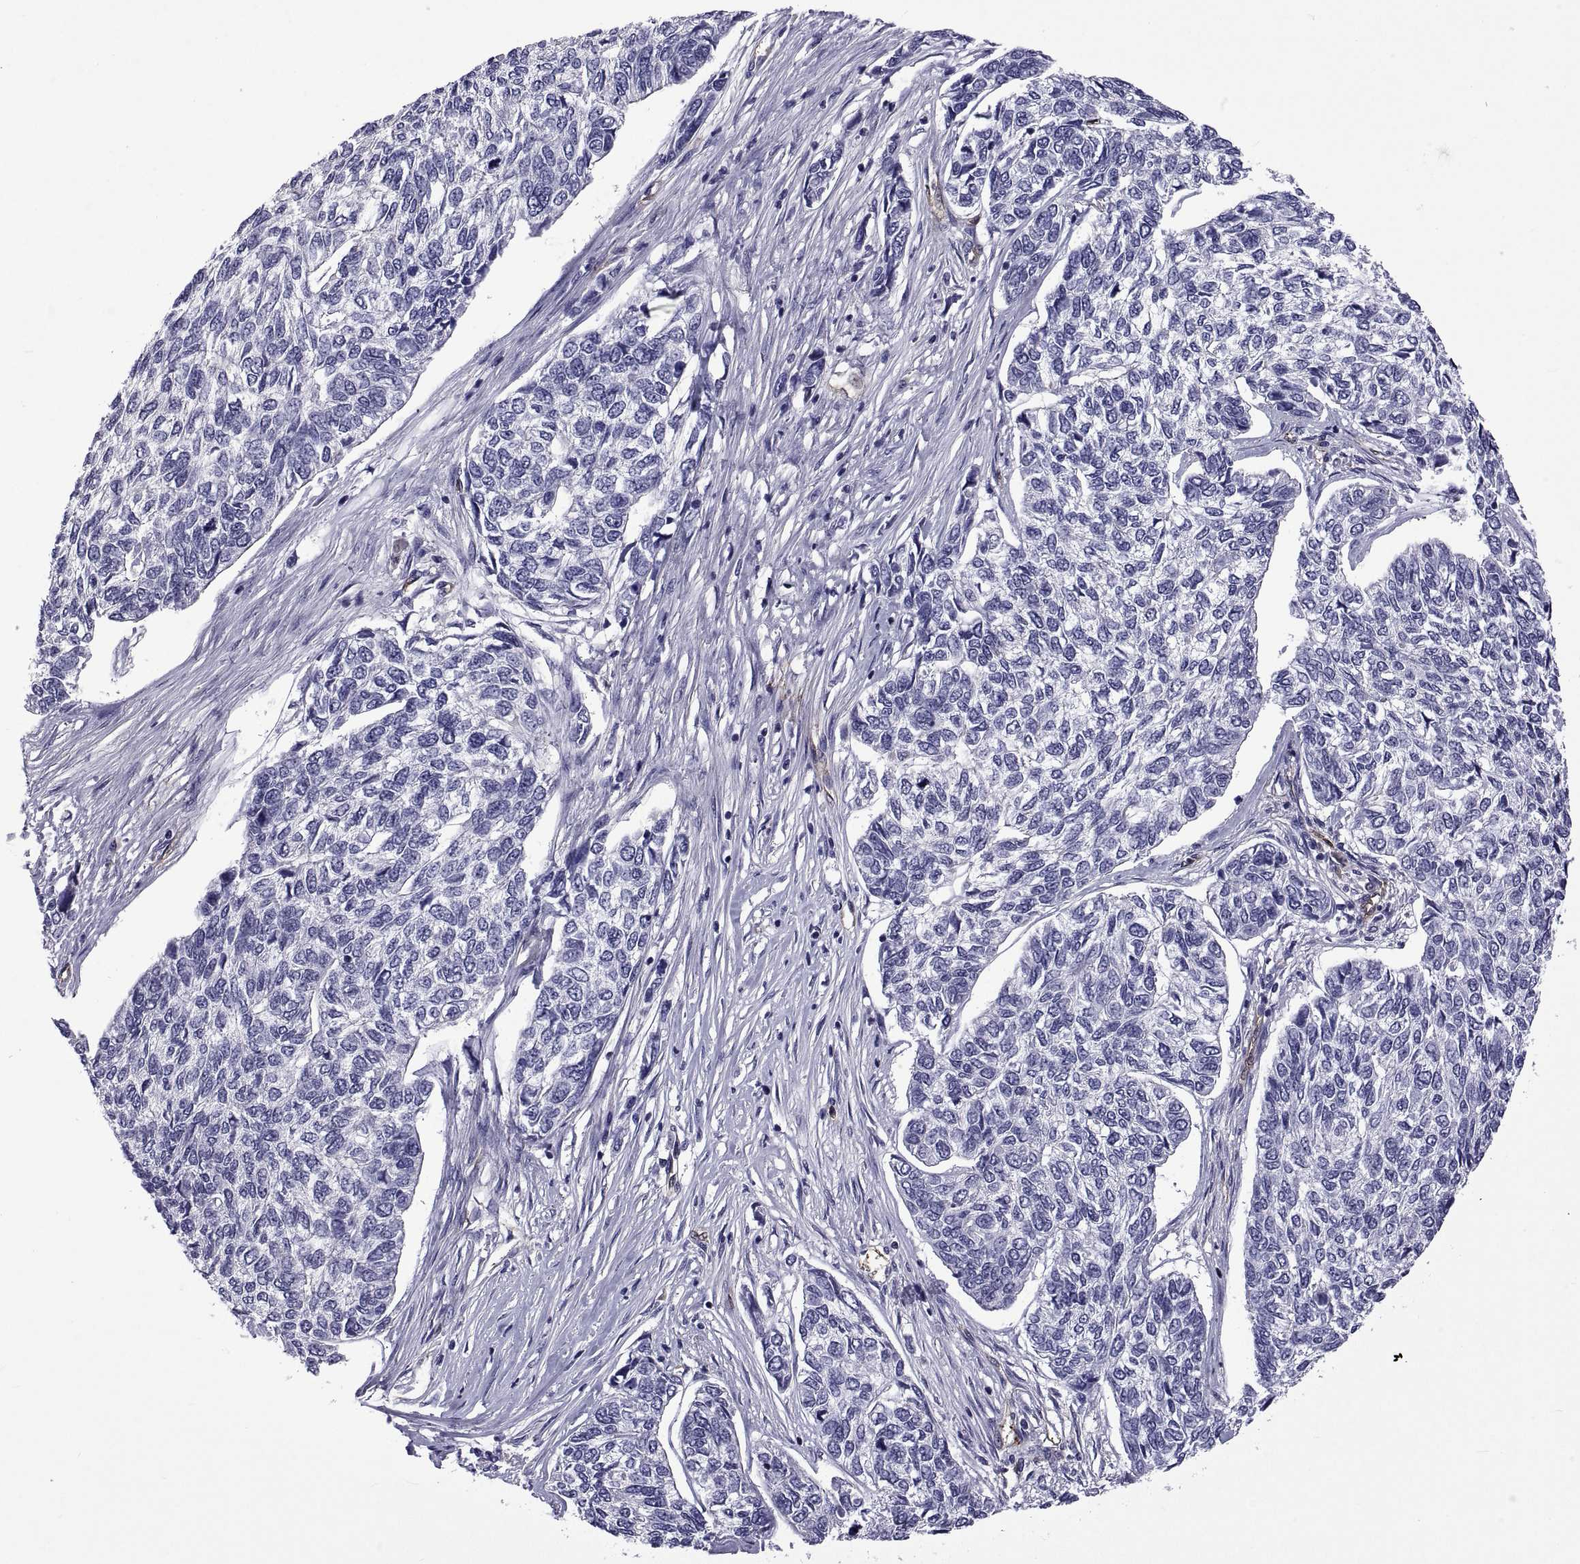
{"staining": {"intensity": "negative", "quantity": "none", "location": "none"}, "tissue": "skin cancer", "cell_type": "Tumor cells", "image_type": "cancer", "snomed": [{"axis": "morphology", "description": "Basal cell carcinoma"}, {"axis": "topography", "description": "Skin"}], "caption": "A photomicrograph of basal cell carcinoma (skin) stained for a protein demonstrates no brown staining in tumor cells.", "gene": "LCN9", "patient": {"sex": "female", "age": 65}}